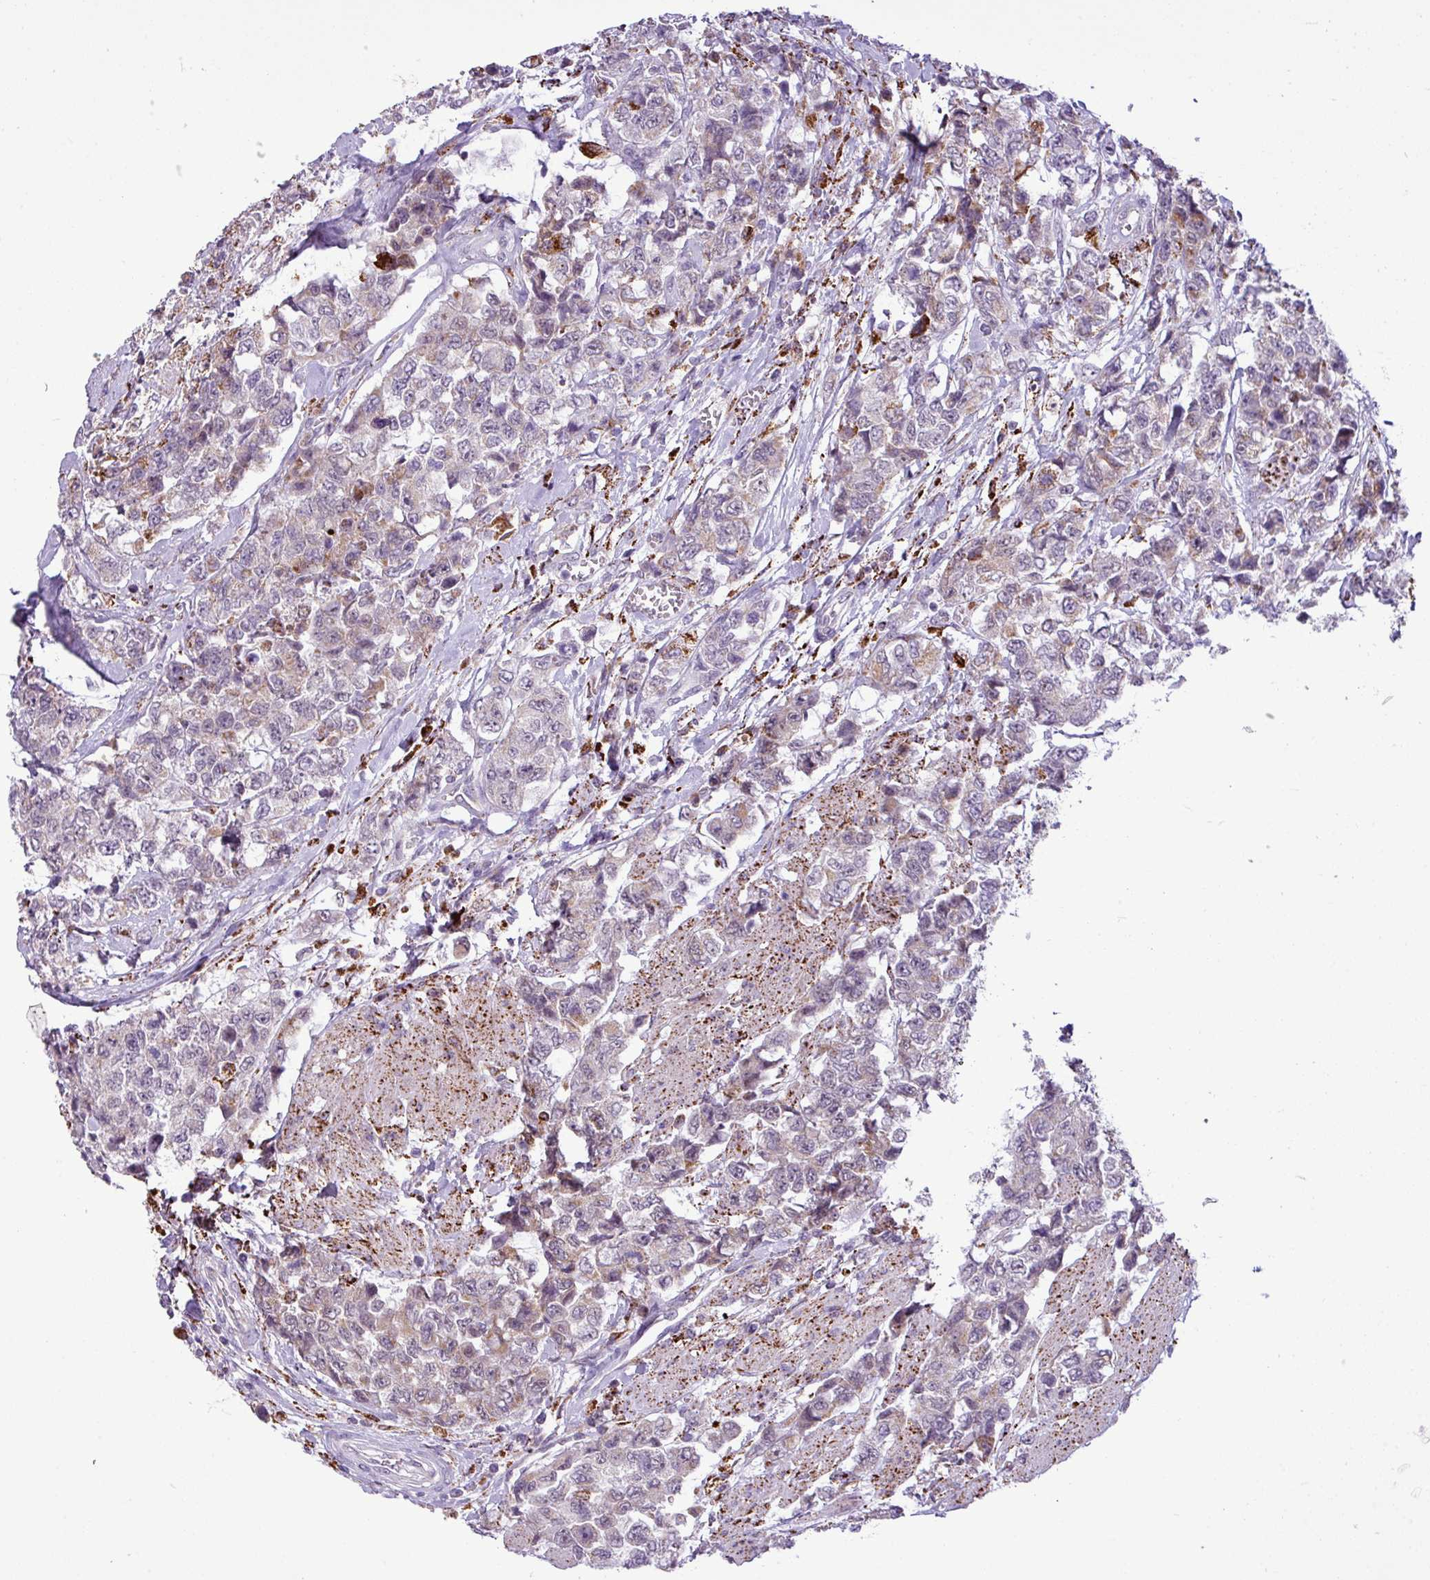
{"staining": {"intensity": "weak", "quantity": "<25%", "location": "cytoplasmic/membranous"}, "tissue": "urothelial cancer", "cell_type": "Tumor cells", "image_type": "cancer", "snomed": [{"axis": "morphology", "description": "Urothelial carcinoma, High grade"}, {"axis": "topography", "description": "Urinary bladder"}], "caption": "Tumor cells show no significant expression in high-grade urothelial carcinoma. The staining is performed using DAB (3,3'-diaminobenzidine) brown chromogen with nuclei counter-stained in using hematoxylin.", "gene": "SGPP1", "patient": {"sex": "female", "age": 78}}